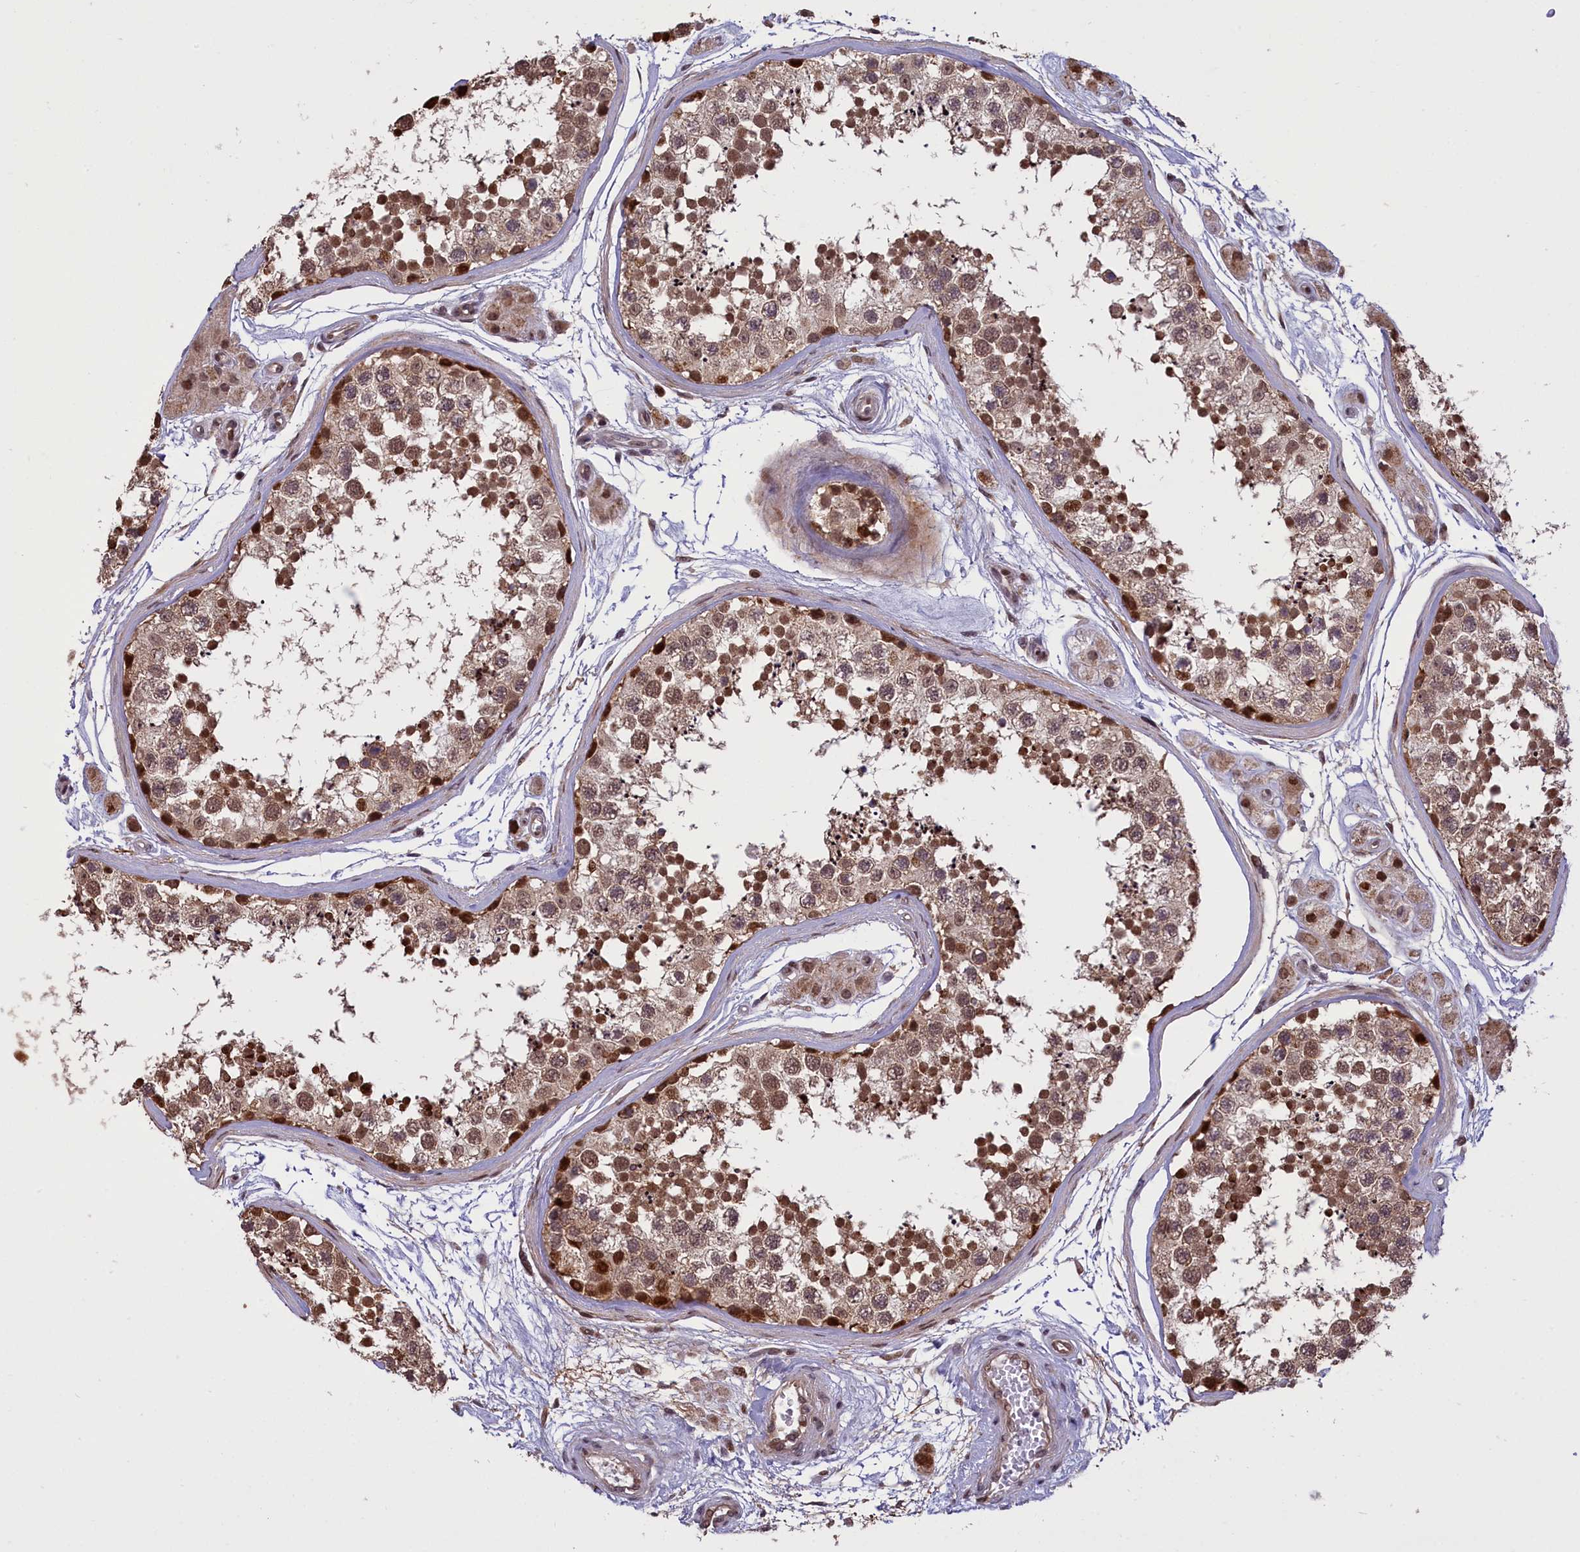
{"staining": {"intensity": "moderate", "quantity": ">75%", "location": "nuclear"}, "tissue": "testis", "cell_type": "Cells in seminiferous ducts", "image_type": "normal", "snomed": [{"axis": "morphology", "description": "Normal tissue, NOS"}, {"axis": "topography", "description": "Testis"}], "caption": "Benign testis exhibits moderate nuclear positivity in about >75% of cells in seminiferous ducts (DAB (3,3'-diaminobenzidine) = brown stain, brightfield microscopy at high magnification)..", "gene": "RELB", "patient": {"sex": "male", "age": 56}}